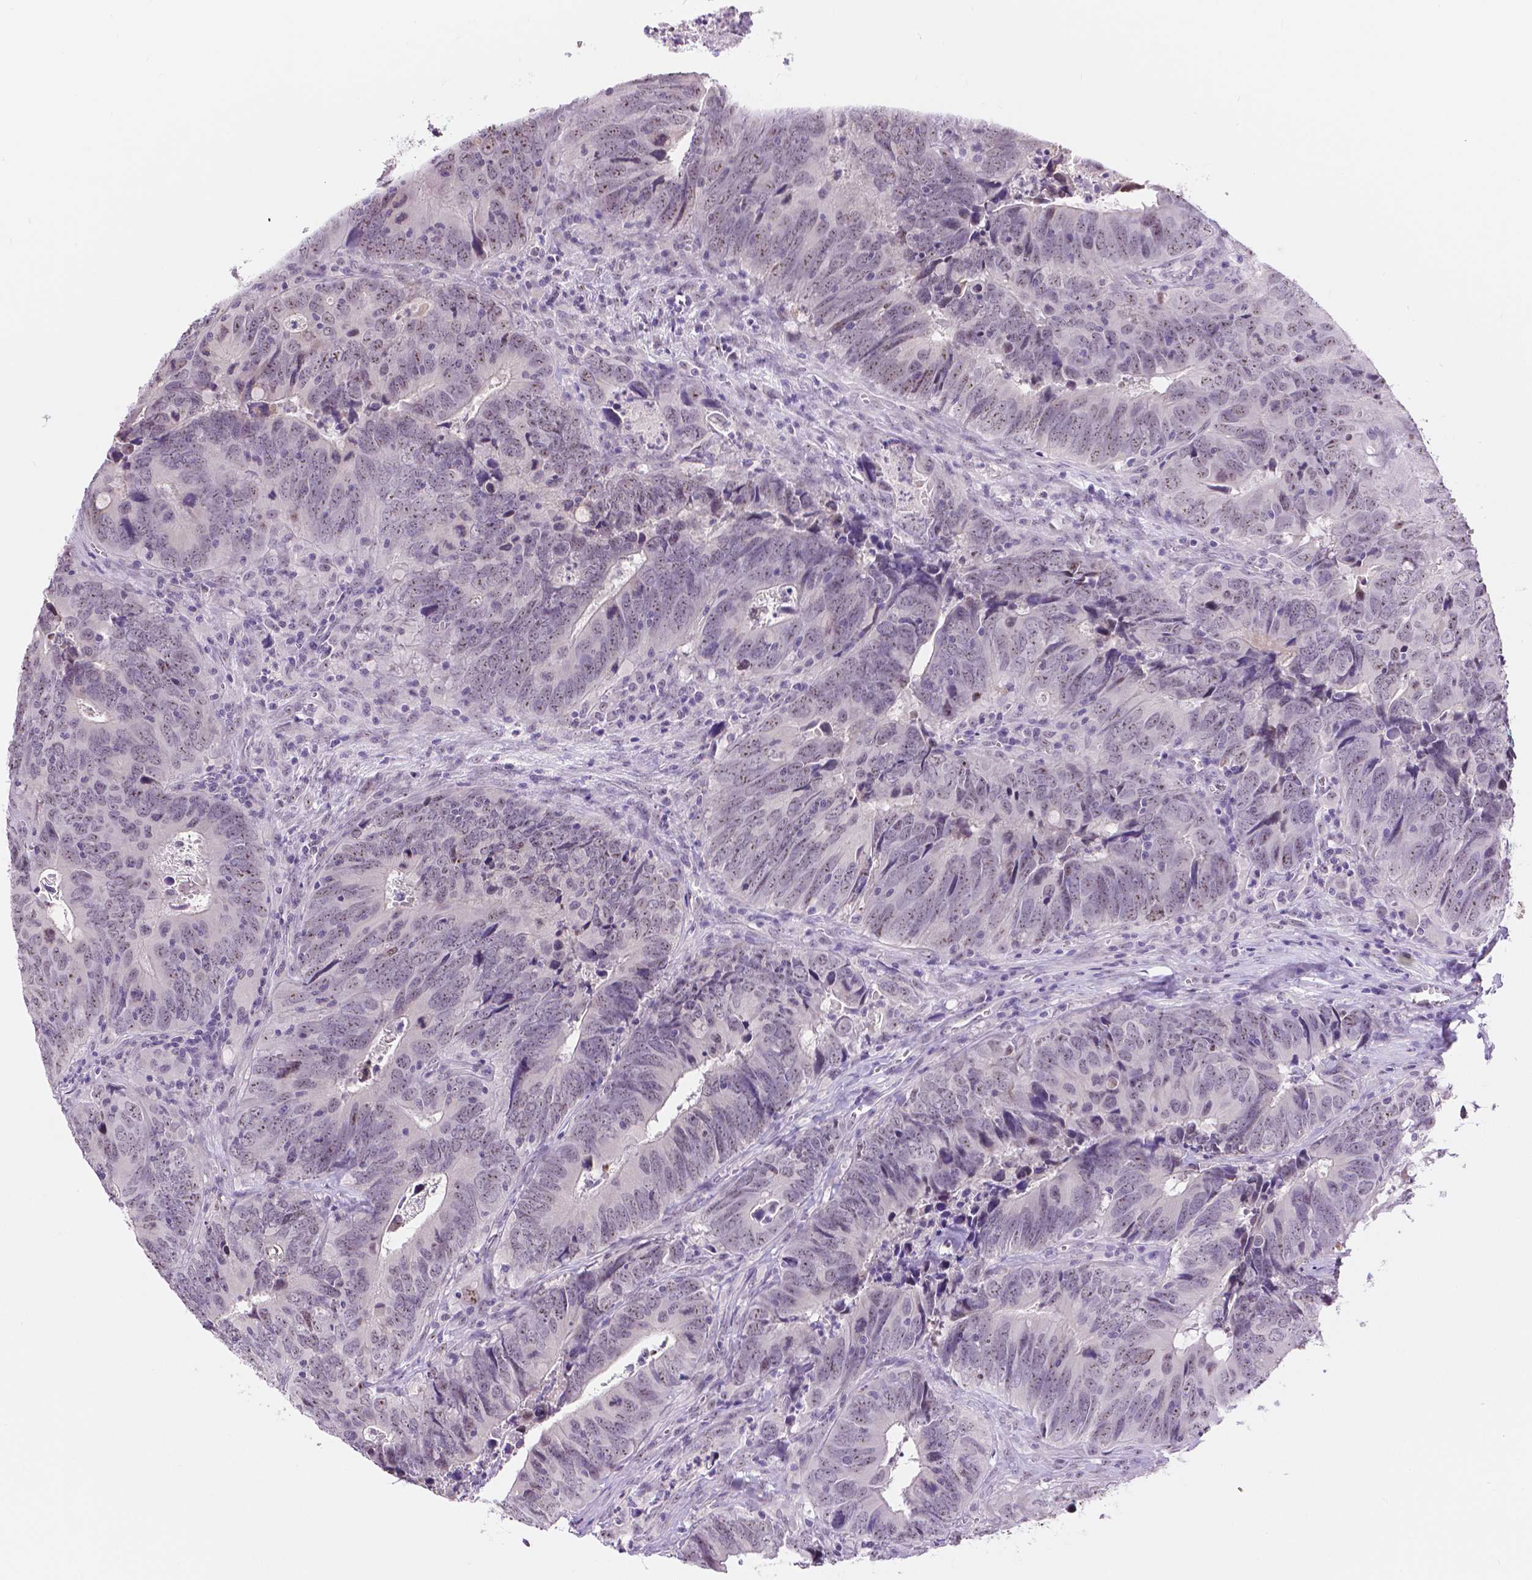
{"staining": {"intensity": "negative", "quantity": "none", "location": "none"}, "tissue": "colorectal cancer", "cell_type": "Tumor cells", "image_type": "cancer", "snomed": [{"axis": "morphology", "description": "Adenocarcinoma, NOS"}, {"axis": "topography", "description": "Colon"}], "caption": "Immunohistochemical staining of human adenocarcinoma (colorectal) displays no significant staining in tumor cells. (Stains: DAB IHC with hematoxylin counter stain, Microscopy: brightfield microscopy at high magnification).", "gene": "NHP2", "patient": {"sex": "female", "age": 82}}